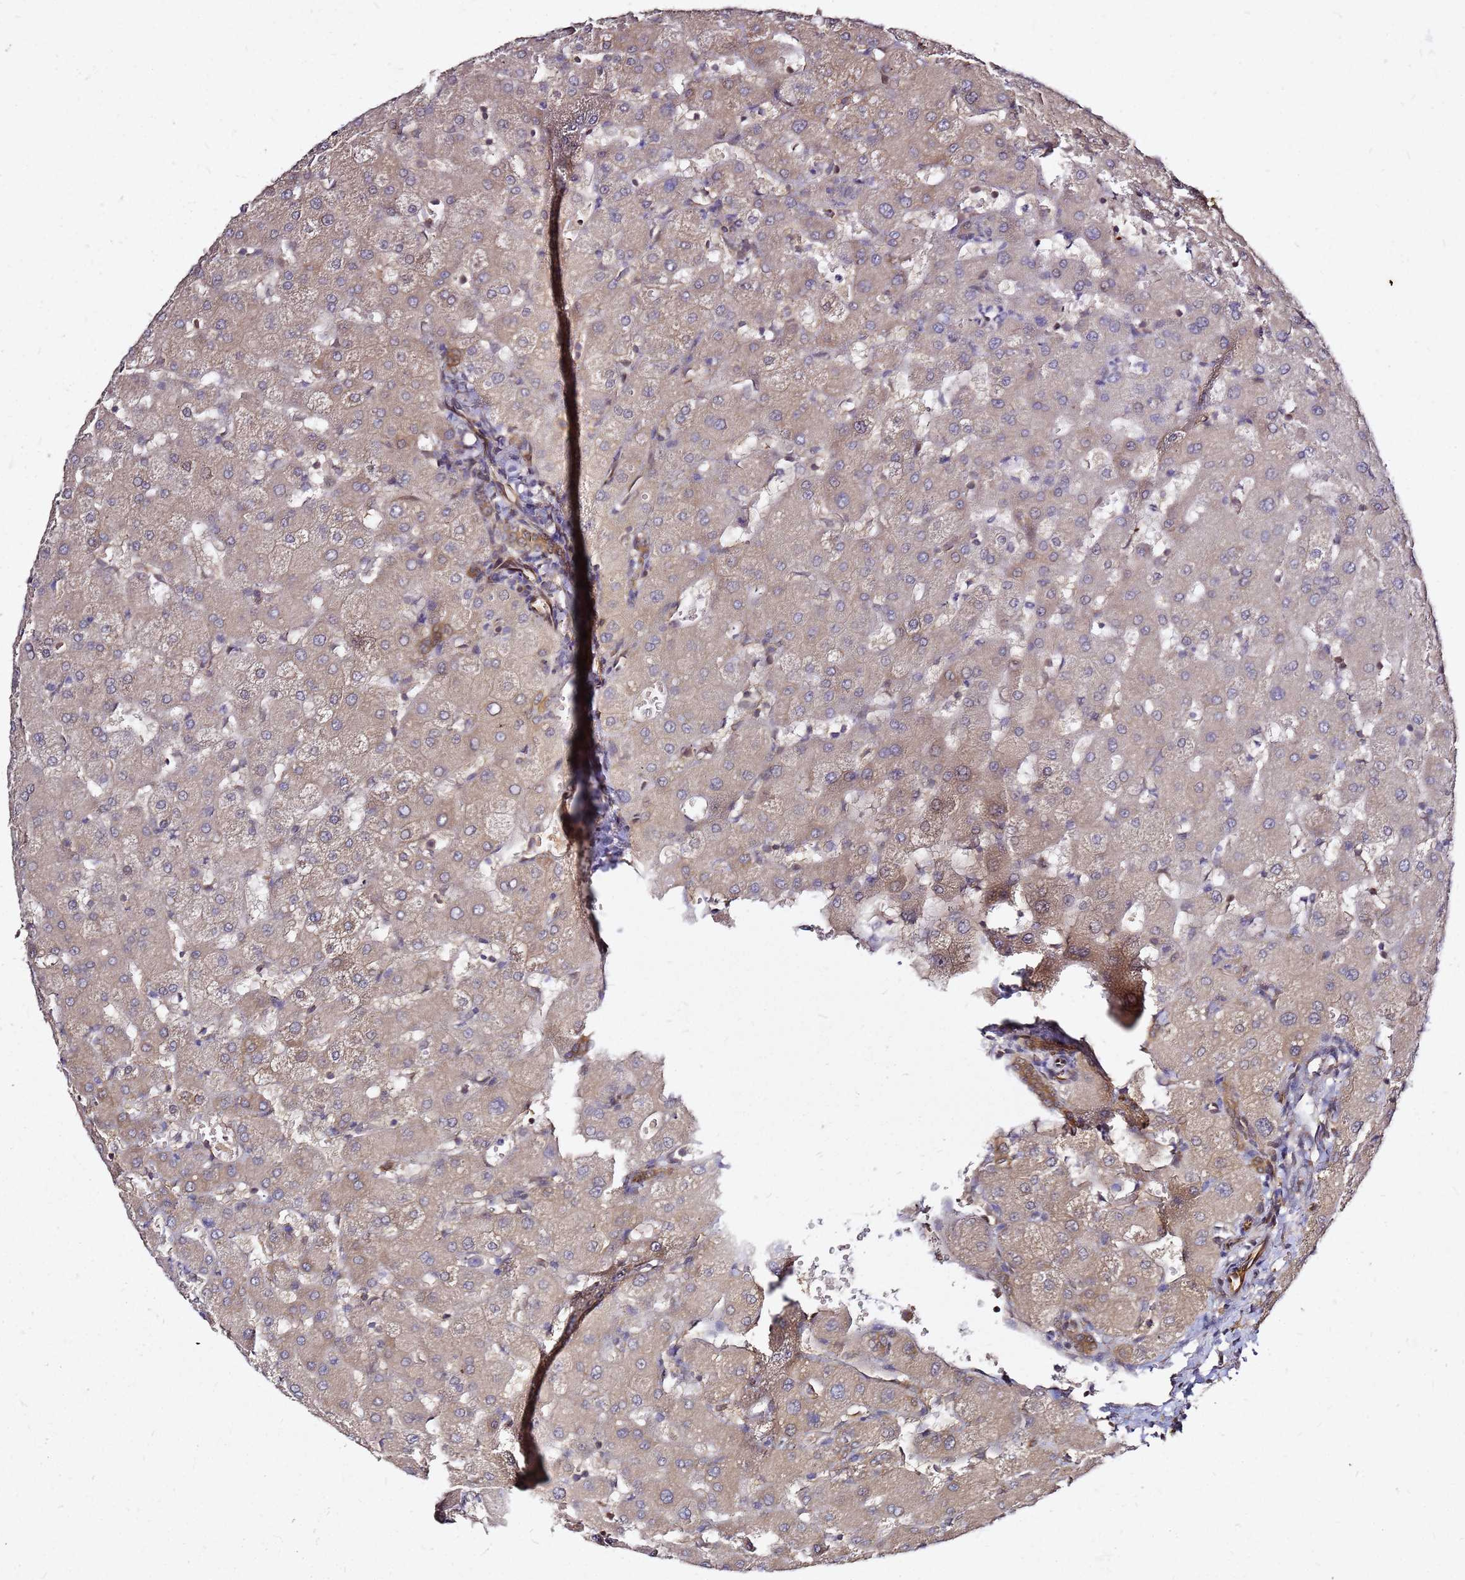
{"staining": {"intensity": "strong", "quantity": ">75%", "location": "cytoplasmic/membranous"}, "tissue": "liver", "cell_type": "Cholangiocytes", "image_type": "normal", "snomed": [{"axis": "morphology", "description": "Normal tissue, NOS"}, {"axis": "topography", "description": "Liver"}], "caption": "The immunohistochemical stain highlights strong cytoplasmic/membranous staining in cholangiocytes of normal liver. The protein is stained brown, and the nuclei are stained in blue (DAB IHC with brightfield microscopy, high magnification).", "gene": "NUDT14", "patient": {"sex": "female", "age": 63}}